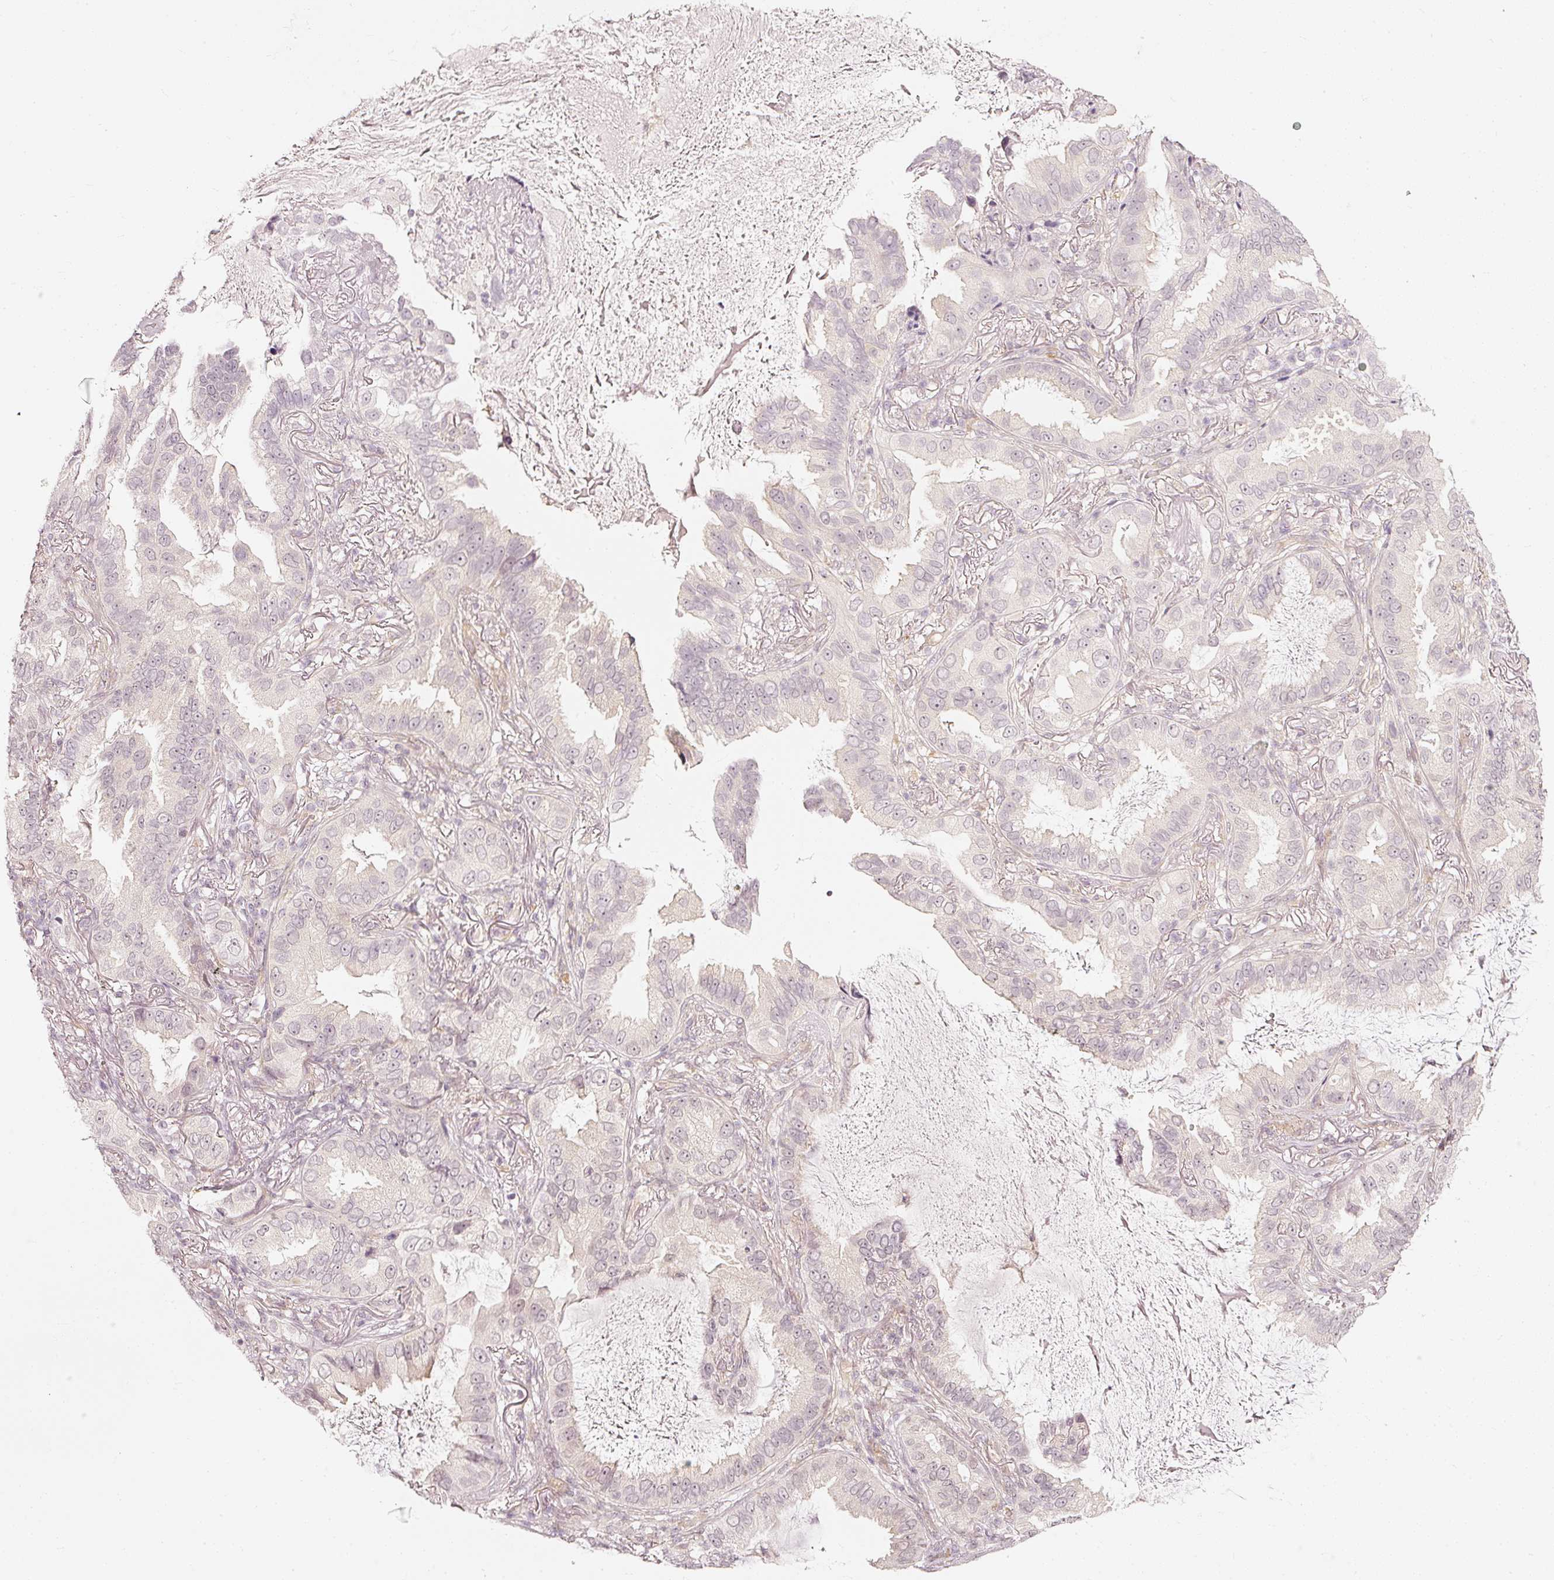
{"staining": {"intensity": "negative", "quantity": "none", "location": "none"}, "tissue": "lung cancer", "cell_type": "Tumor cells", "image_type": "cancer", "snomed": [{"axis": "morphology", "description": "Adenocarcinoma, NOS"}, {"axis": "topography", "description": "Lung"}], "caption": "A high-resolution photomicrograph shows immunohistochemistry staining of lung cancer (adenocarcinoma), which displays no significant positivity in tumor cells.", "gene": "DRD2", "patient": {"sex": "female", "age": 69}}